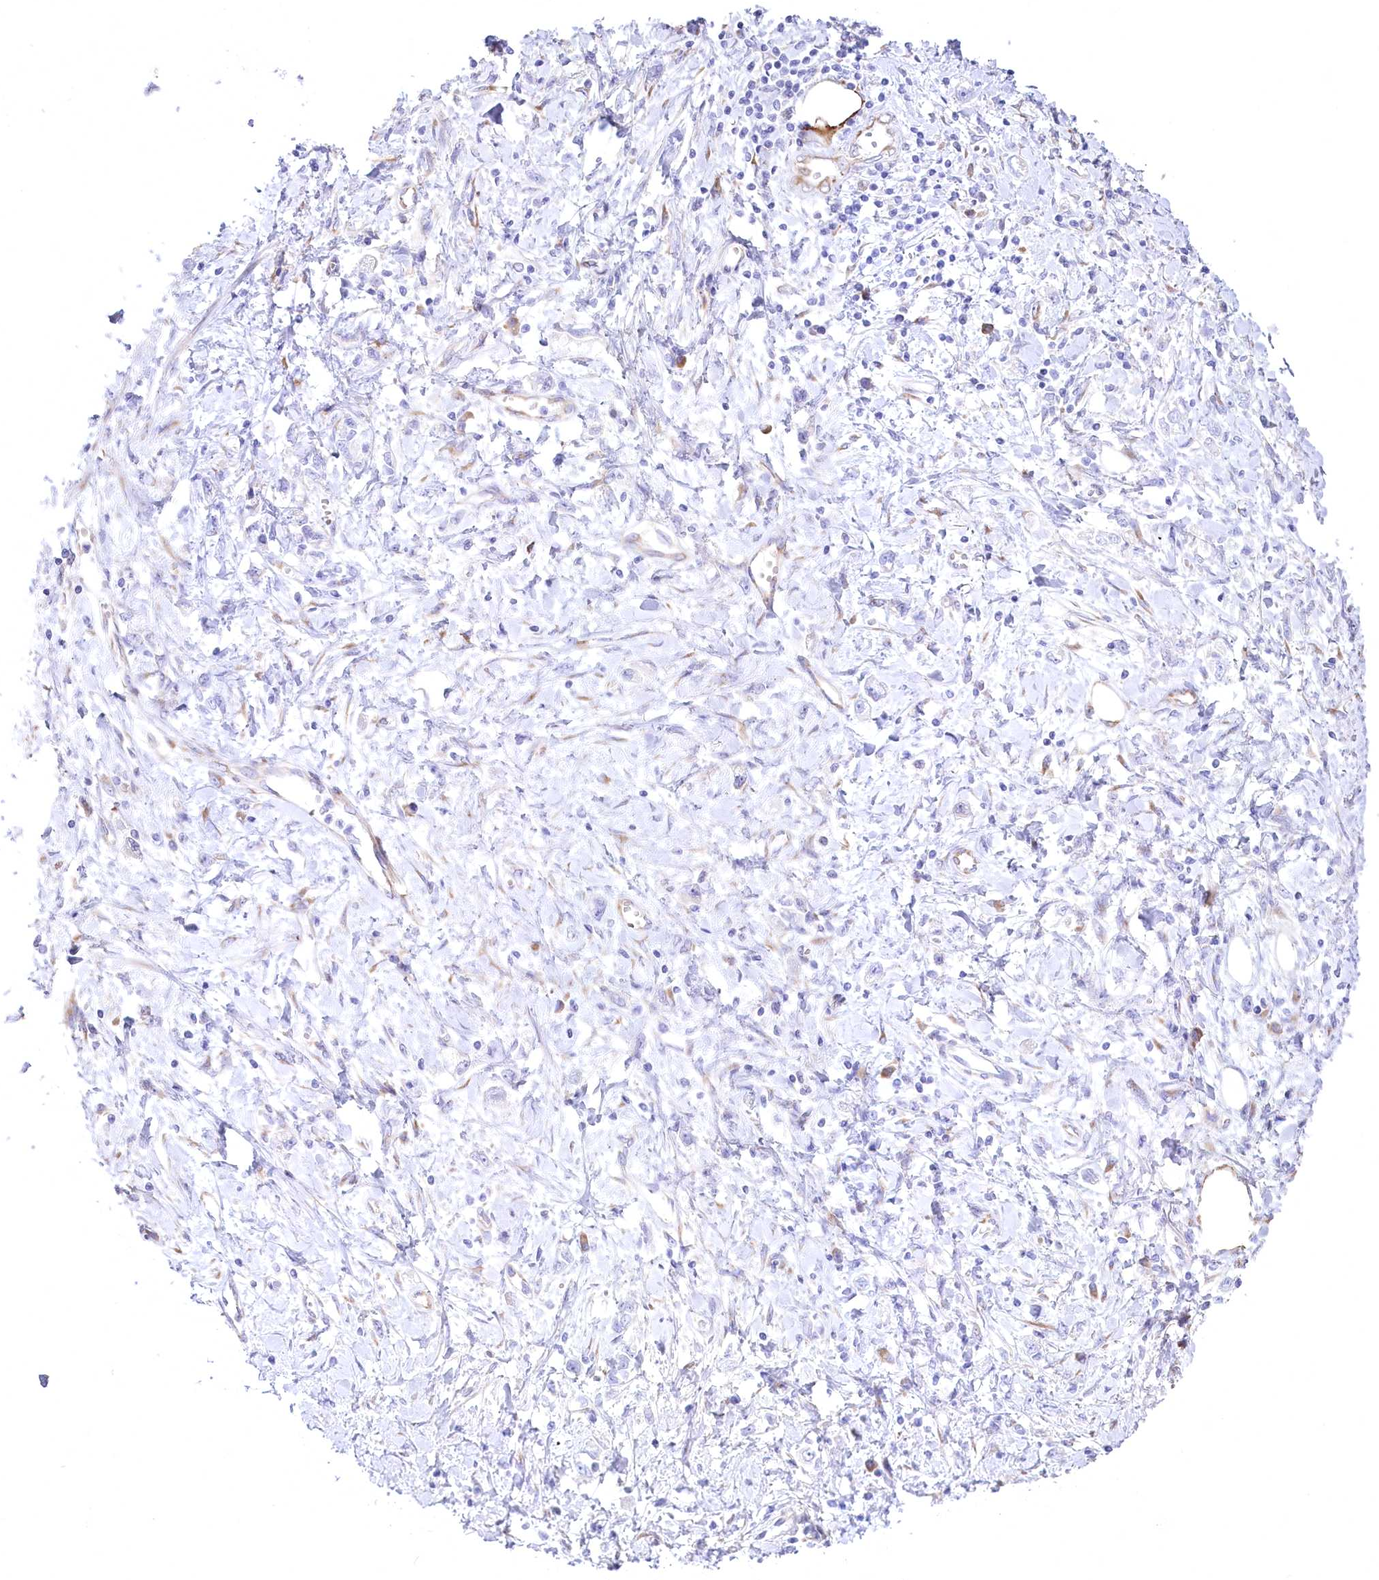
{"staining": {"intensity": "negative", "quantity": "none", "location": "none"}, "tissue": "stomach cancer", "cell_type": "Tumor cells", "image_type": "cancer", "snomed": [{"axis": "morphology", "description": "Adenocarcinoma, NOS"}, {"axis": "topography", "description": "Stomach"}], "caption": "Immunohistochemistry (IHC) micrograph of neoplastic tissue: stomach adenocarcinoma stained with DAB (3,3'-diaminobenzidine) shows no significant protein positivity in tumor cells.", "gene": "STT3B", "patient": {"sex": "female", "age": 76}}